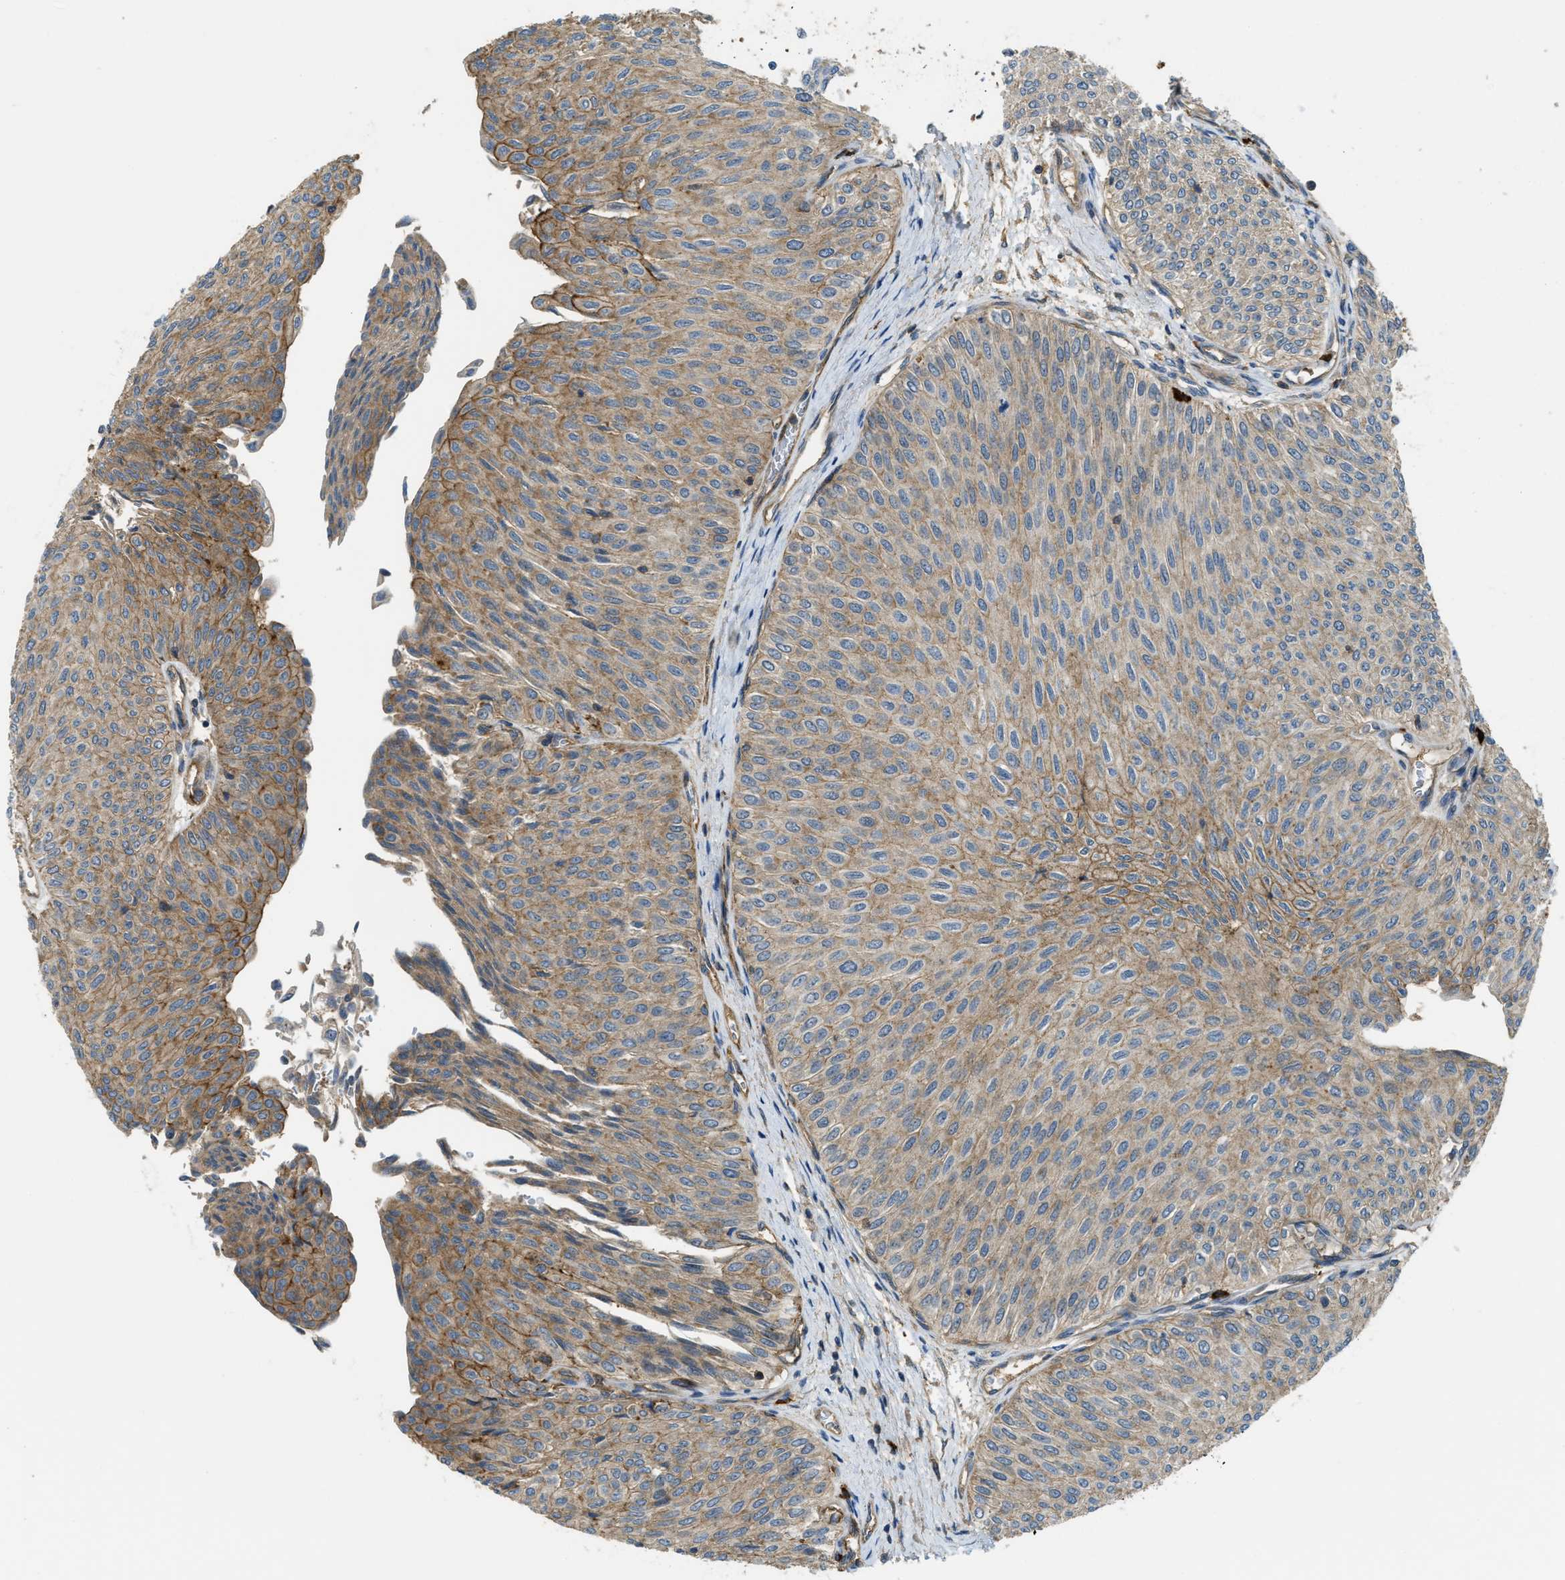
{"staining": {"intensity": "moderate", "quantity": "25%-75%", "location": "cytoplasmic/membranous"}, "tissue": "urothelial cancer", "cell_type": "Tumor cells", "image_type": "cancer", "snomed": [{"axis": "morphology", "description": "Urothelial carcinoma, Low grade"}, {"axis": "topography", "description": "Urinary bladder"}], "caption": "Protein expression analysis of human urothelial carcinoma (low-grade) reveals moderate cytoplasmic/membranous expression in about 25%-75% of tumor cells. (Brightfield microscopy of DAB IHC at high magnification).", "gene": "BAG4", "patient": {"sex": "male", "age": 78}}